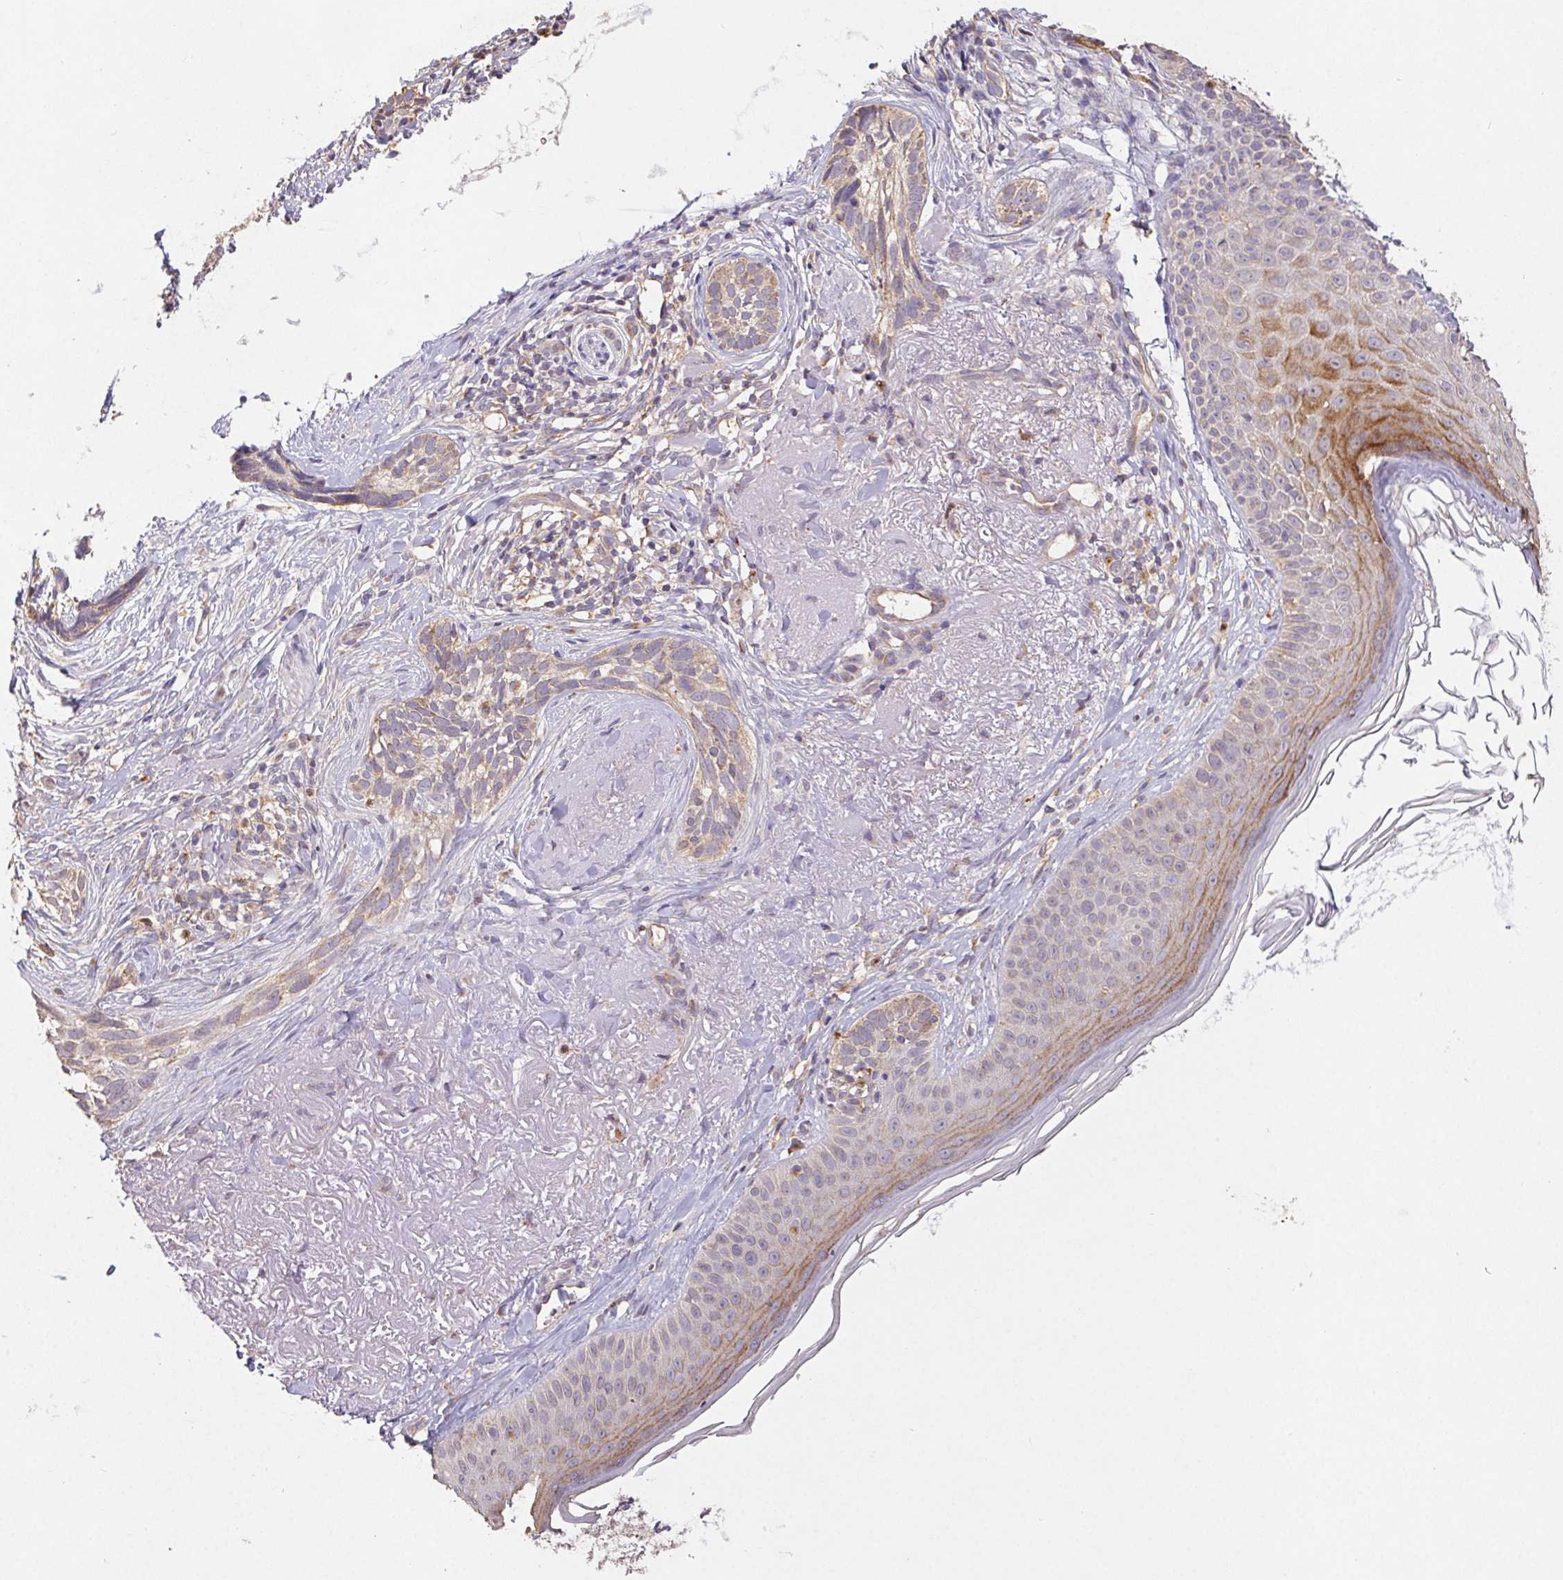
{"staining": {"intensity": "weak", "quantity": "25%-75%", "location": "cytoplasmic/membranous"}, "tissue": "skin cancer", "cell_type": "Tumor cells", "image_type": "cancer", "snomed": [{"axis": "morphology", "description": "Basal cell carcinoma"}, {"axis": "morphology", "description": "BCC, high aggressive"}, {"axis": "topography", "description": "Skin"}], "caption": "IHC staining of skin cancer (basal cell carcinoma), which shows low levels of weak cytoplasmic/membranous positivity in approximately 25%-75% of tumor cells indicating weak cytoplasmic/membranous protein staining. The staining was performed using DAB (brown) for protein detection and nuclei were counterstained in hematoxylin (blue).", "gene": "RAB11A", "patient": {"sex": "female", "age": 86}}